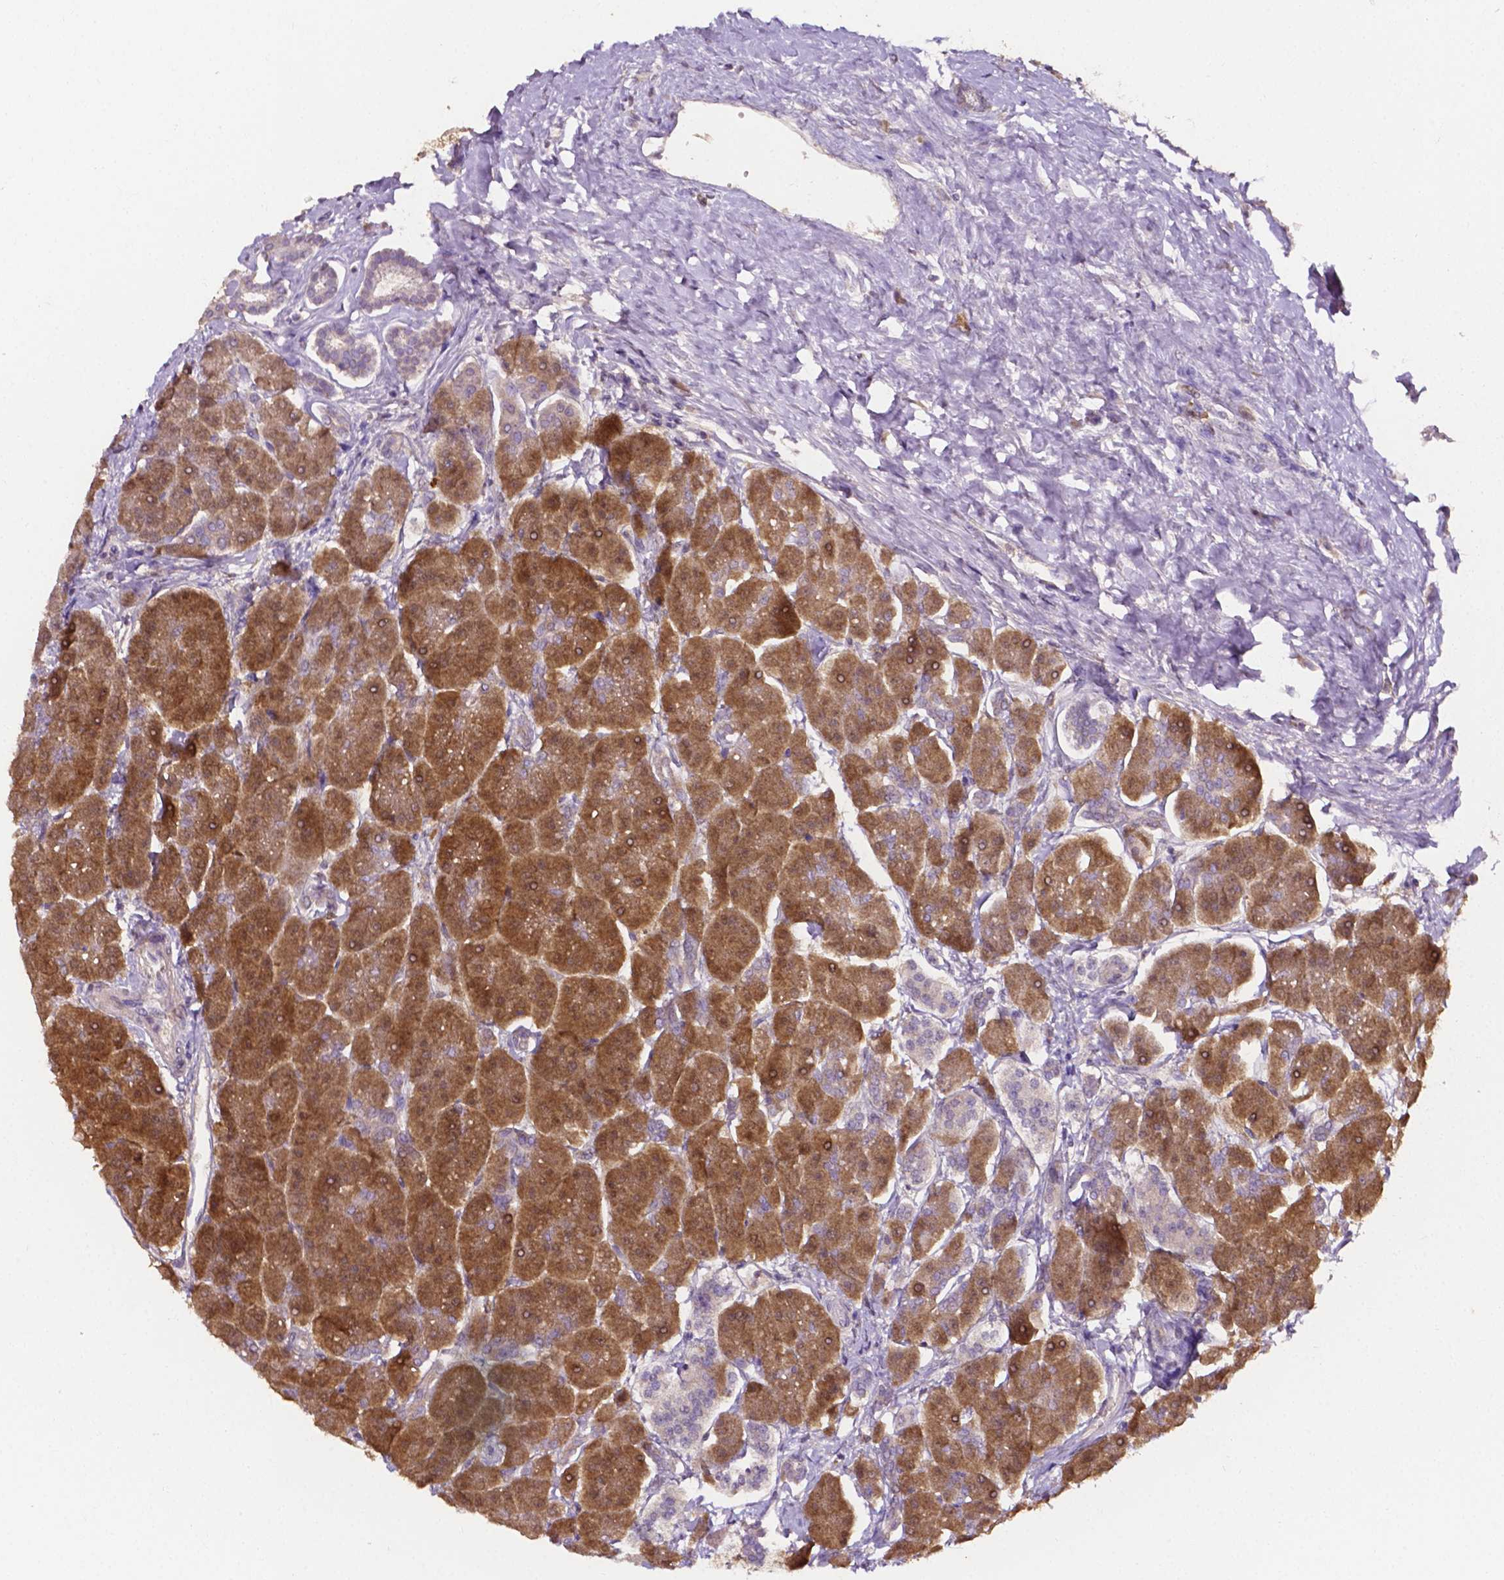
{"staining": {"intensity": "strong", "quantity": ">75%", "location": "cytoplasmic/membranous"}, "tissue": "pancreas", "cell_type": "Exocrine glandular cells", "image_type": "normal", "snomed": [{"axis": "morphology", "description": "Normal tissue, NOS"}, {"axis": "topography", "description": "Adipose tissue"}, {"axis": "topography", "description": "Pancreas"}, {"axis": "topography", "description": "Peripheral nerve tissue"}], "caption": "Approximately >75% of exocrine glandular cells in unremarkable pancreas demonstrate strong cytoplasmic/membranous protein staining as visualized by brown immunohistochemical staining.", "gene": "PSAT1", "patient": {"sex": "female", "age": 58}}